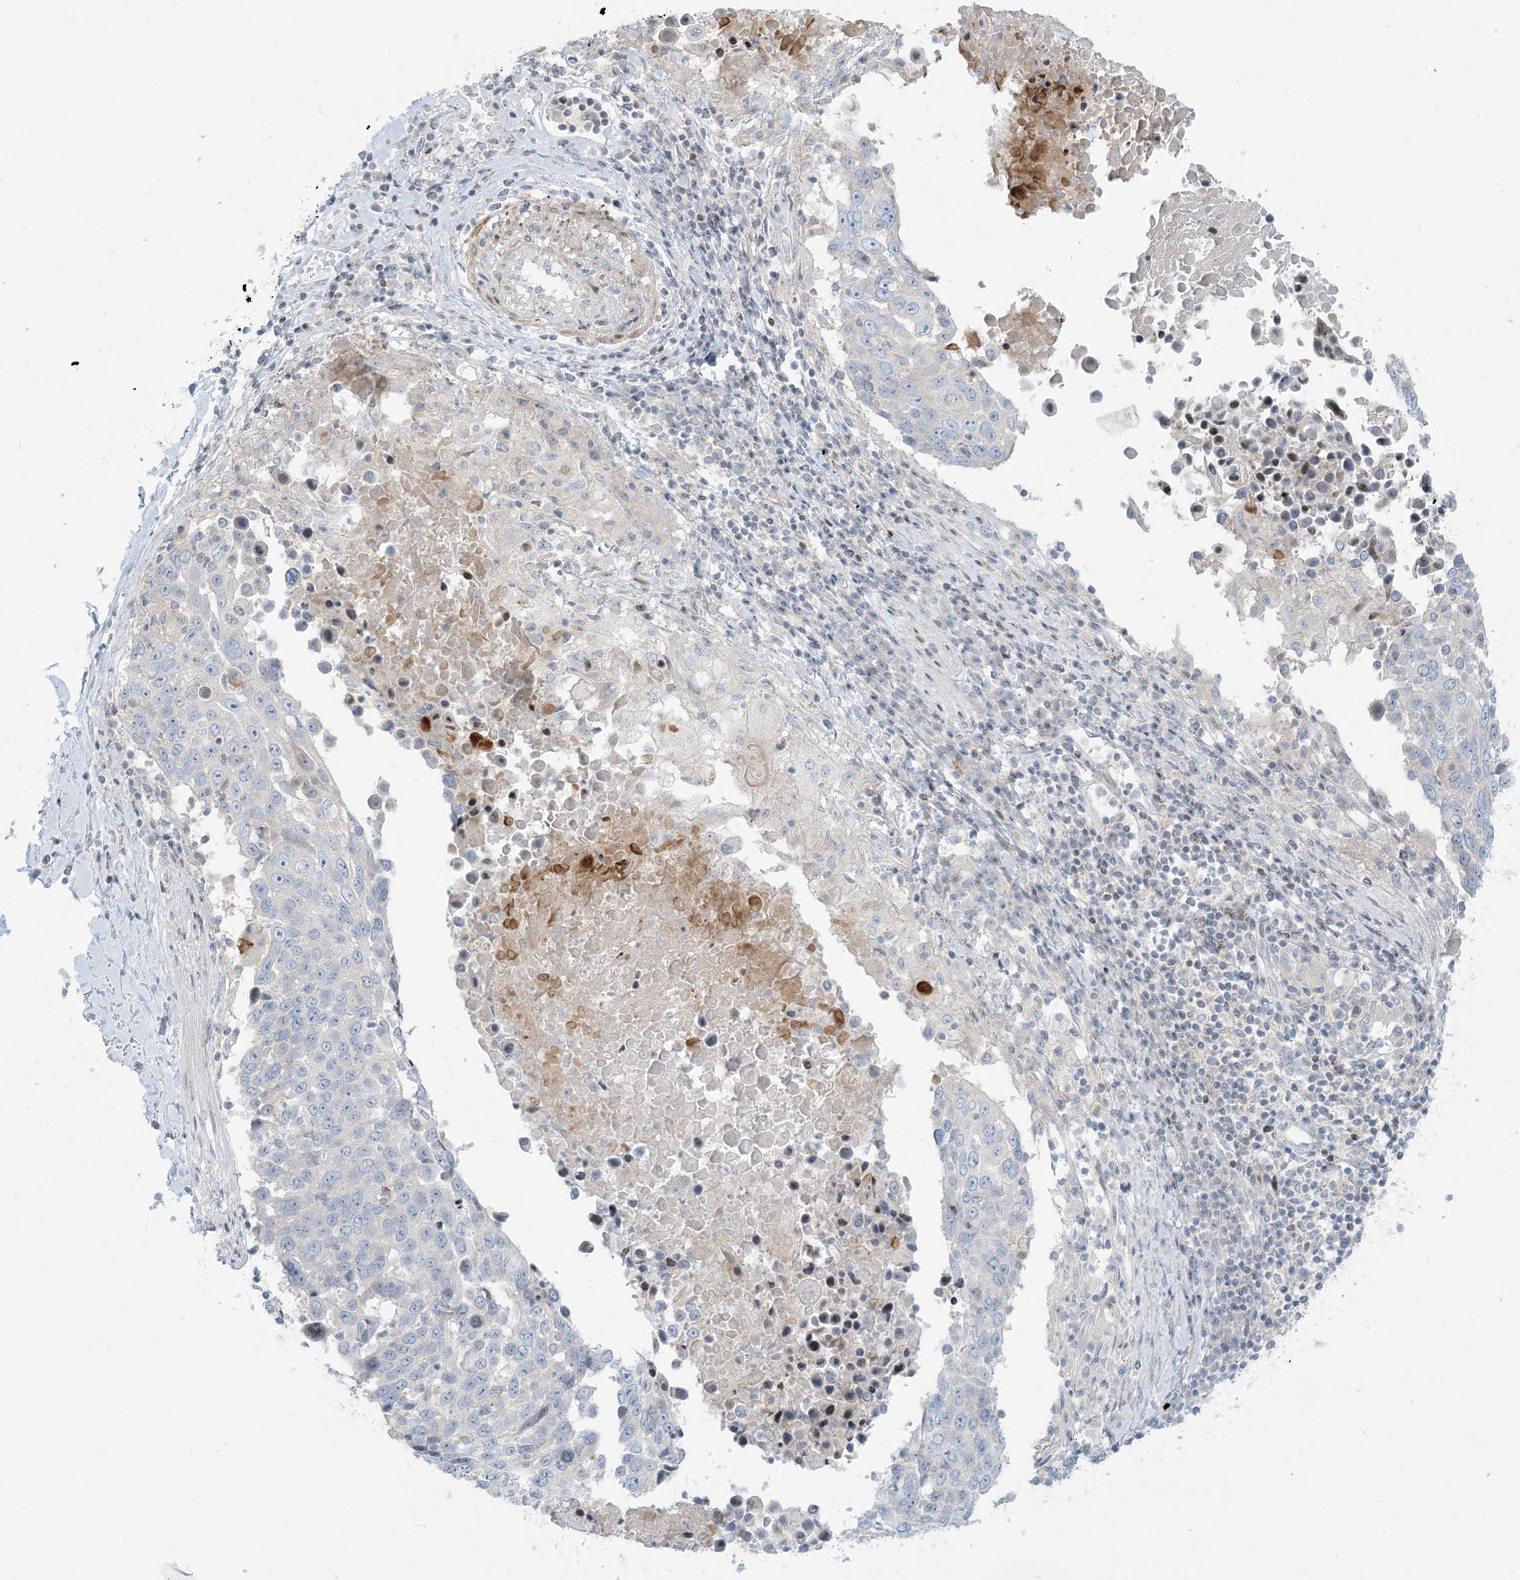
{"staining": {"intensity": "negative", "quantity": "none", "location": "none"}, "tissue": "lung cancer", "cell_type": "Tumor cells", "image_type": "cancer", "snomed": [{"axis": "morphology", "description": "Squamous cell carcinoma, NOS"}, {"axis": "topography", "description": "Lung"}], "caption": "Immunohistochemistry (IHC) micrograph of neoplastic tissue: squamous cell carcinoma (lung) stained with DAB shows no significant protein staining in tumor cells. (DAB (3,3'-diaminobenzidine) immunohistochemistry (IHC), high magnification).", "gene": "AFTPH", "patient": {"sex": "male", "age": 66}}